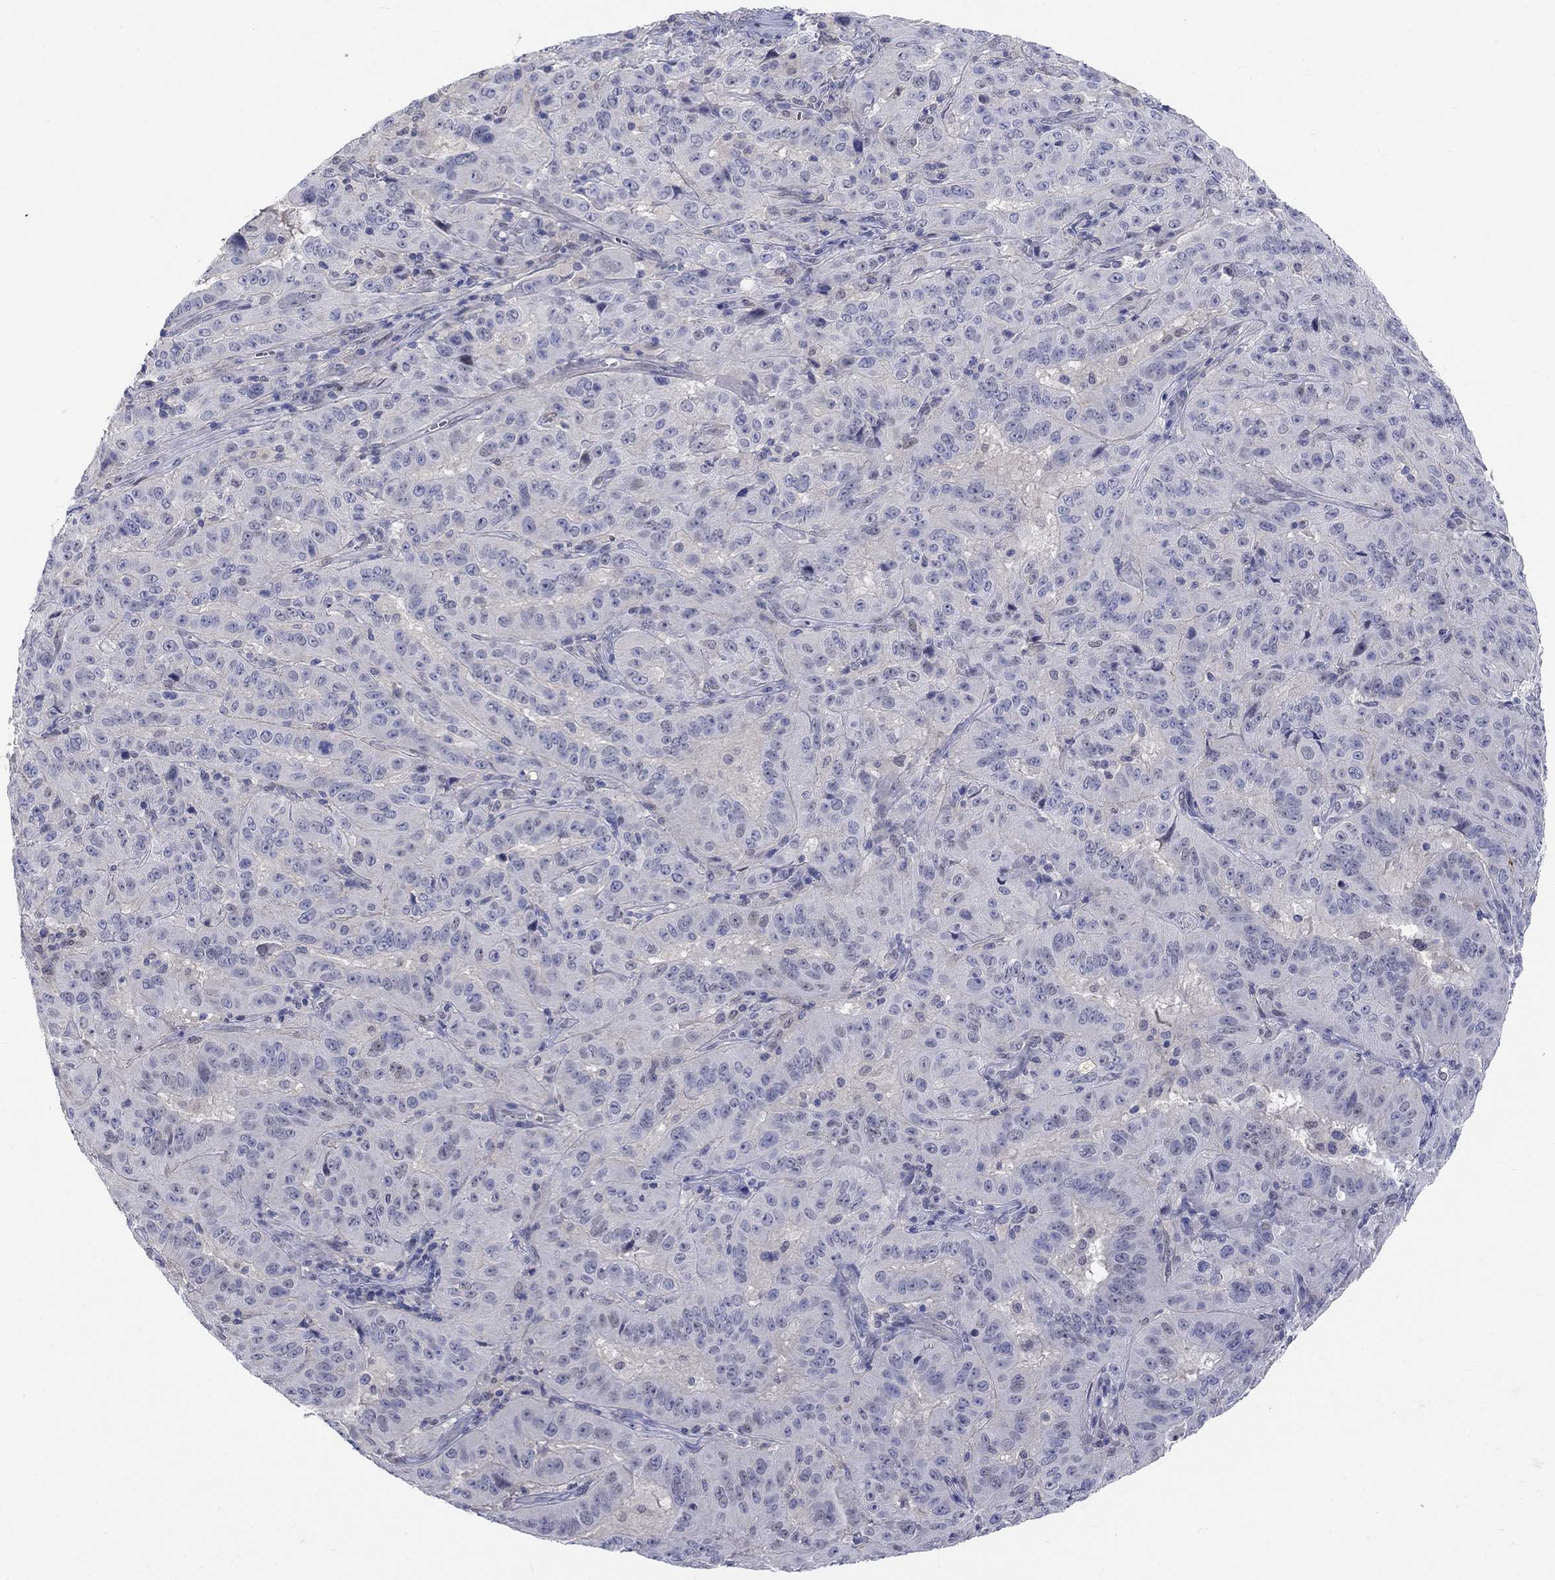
{"staining": {"intensity": "negative", "quantity": "none", "location": "none"}, "tissue": "pancreatic cancer", "cell_type": "Tumor cells", "image_type": "cancer", "snomed": [{"axis": "morphology", "description": "Adenocarcinoma, NOS"}, {"axis": "topography", "description": "Pancreas"}], "caption": "The micrograph shows no staining of tumor cells in pancreatic adenocarcinoma.", "gene": "EGFLAM", "patient": {"sex": "male", "age": 63}}